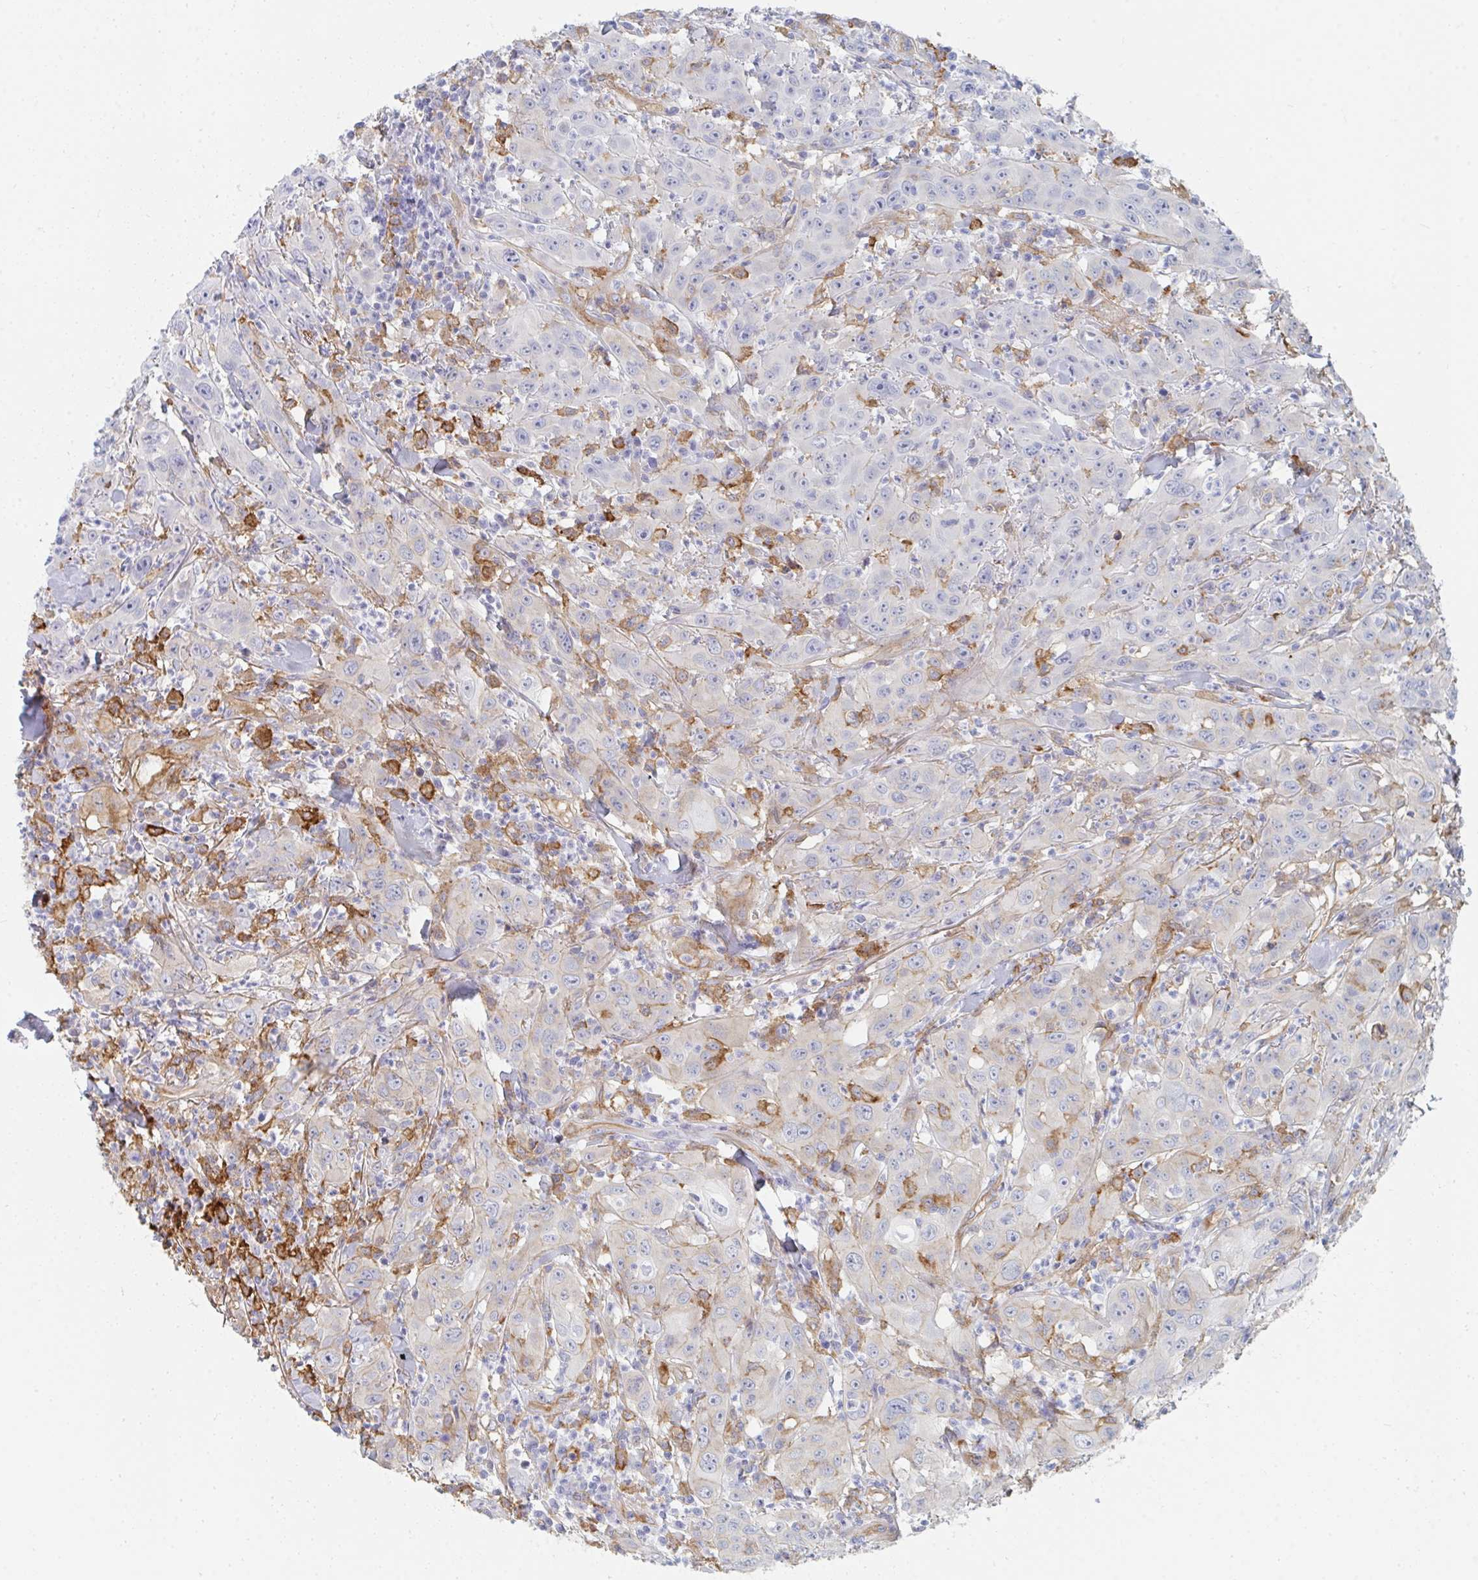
{"staining": {"intensity": "moderate", "quantity": "<25%", "location": "cytoplasmic/membranous"}, "tissue": "head and neck cancer", "cell_type": "Tumor cells", "image_type": "cancer", "snomed": [{"axis": "morphology", "description": "Squamous cell carcinoma, NOS"}, {"axis": "topography", "description": "Skin"}, {"axis": "topography", "description": "Head-Neck"}], "caption": "Human head and neck cancer (squamous cell carcinoma) stained with a protein marker exhibits moderate staining in tumor cells.", "gene": "DAB2", "patient": {"sex": "male", "age": 80}}